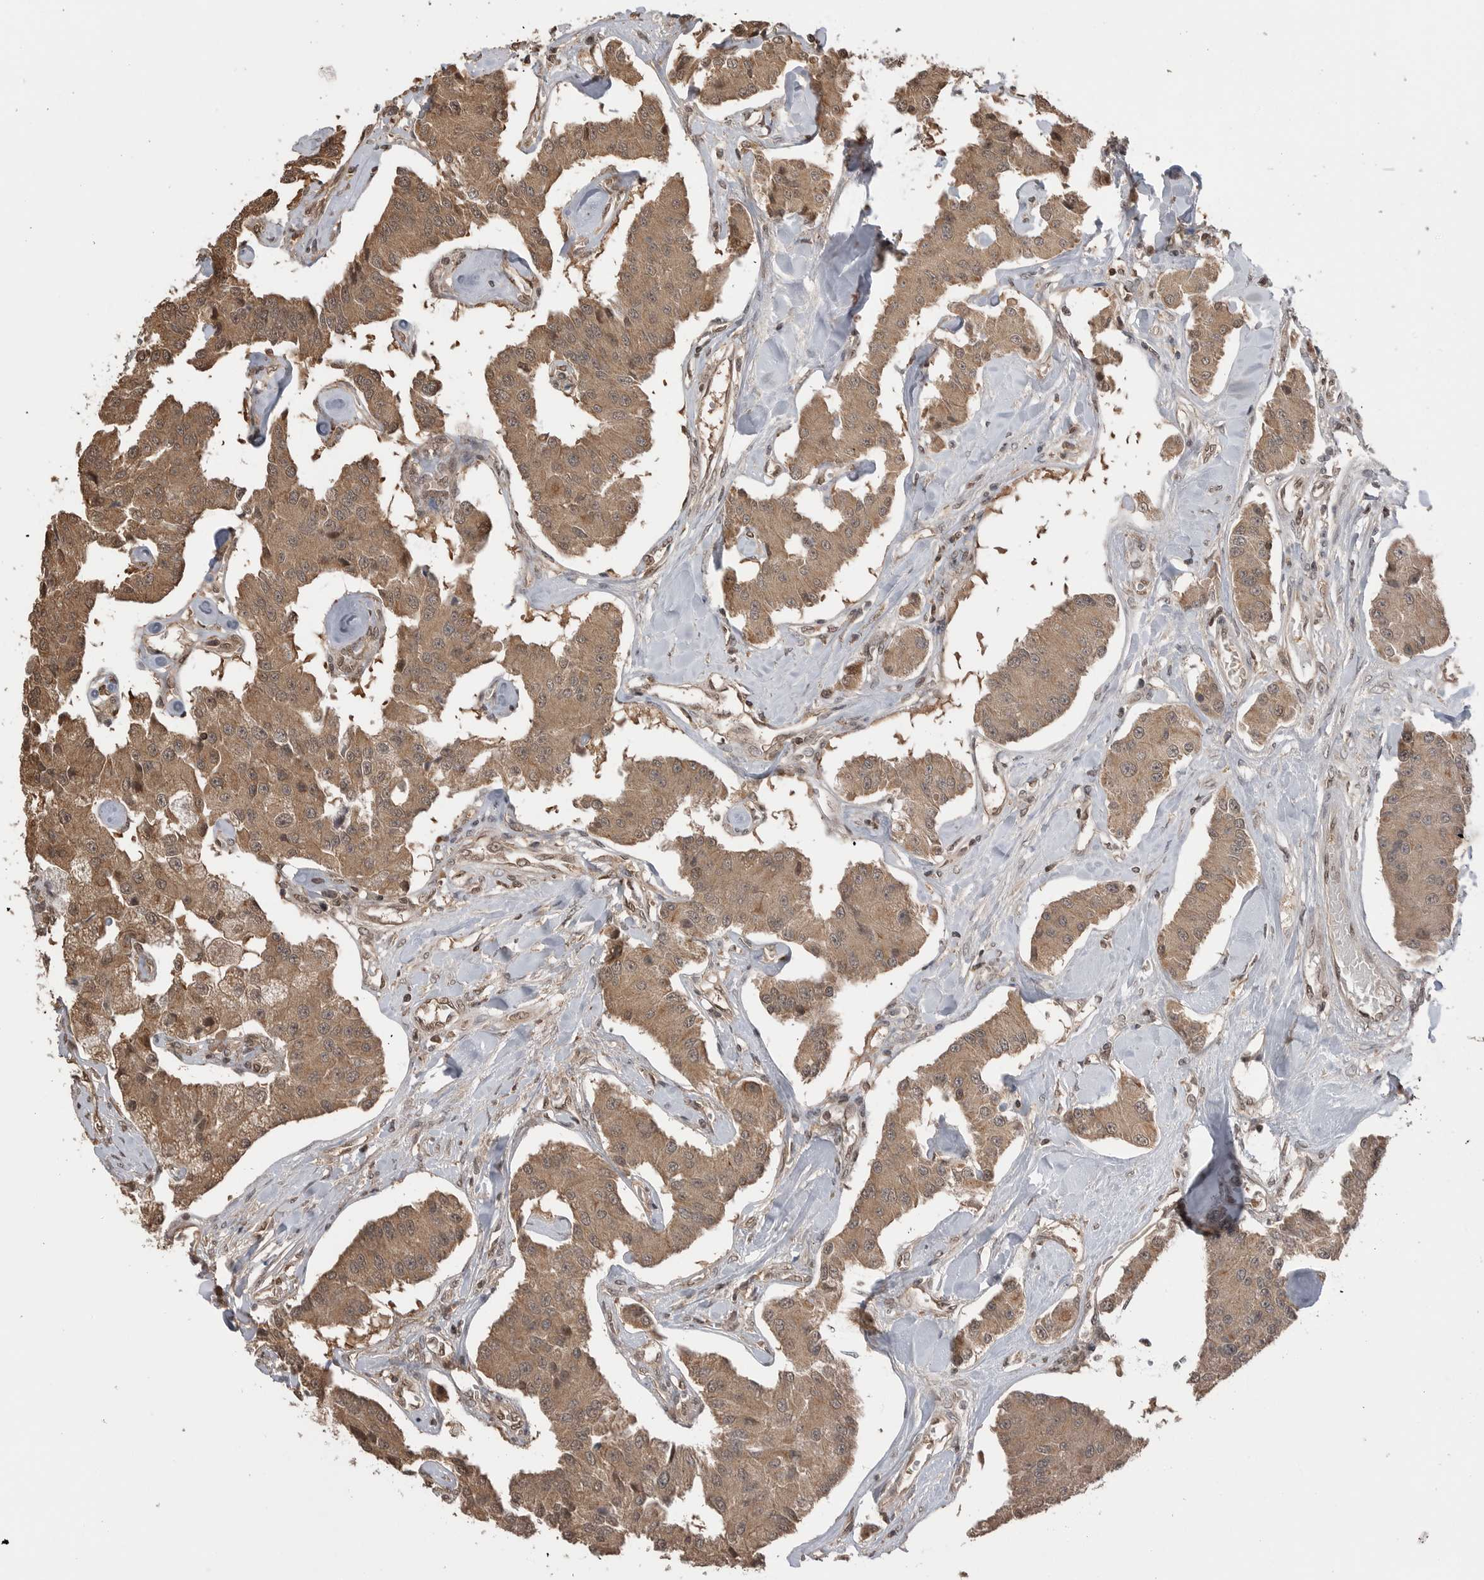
{"staining": {"intensity": "moderate", "quantity": ">75%", "location": "cytoplasmic/membranous"}, "tissue": "carcinoid", "cell_type": "Tumor cells", "image_type": "cancer", "snomed": [{"axis": "morphology", "description": "Carcinoid, malignant, NOS"}, {"axis": "topography", "description": "Pancreas"}], "caption": "IHC of human carcinoid displays medium levels of moderate cytoplasmic/membranous staining in about >75% of tumor cells.", "gene": "PEAK1", "patient": {"sex": "male", "age": 41}}